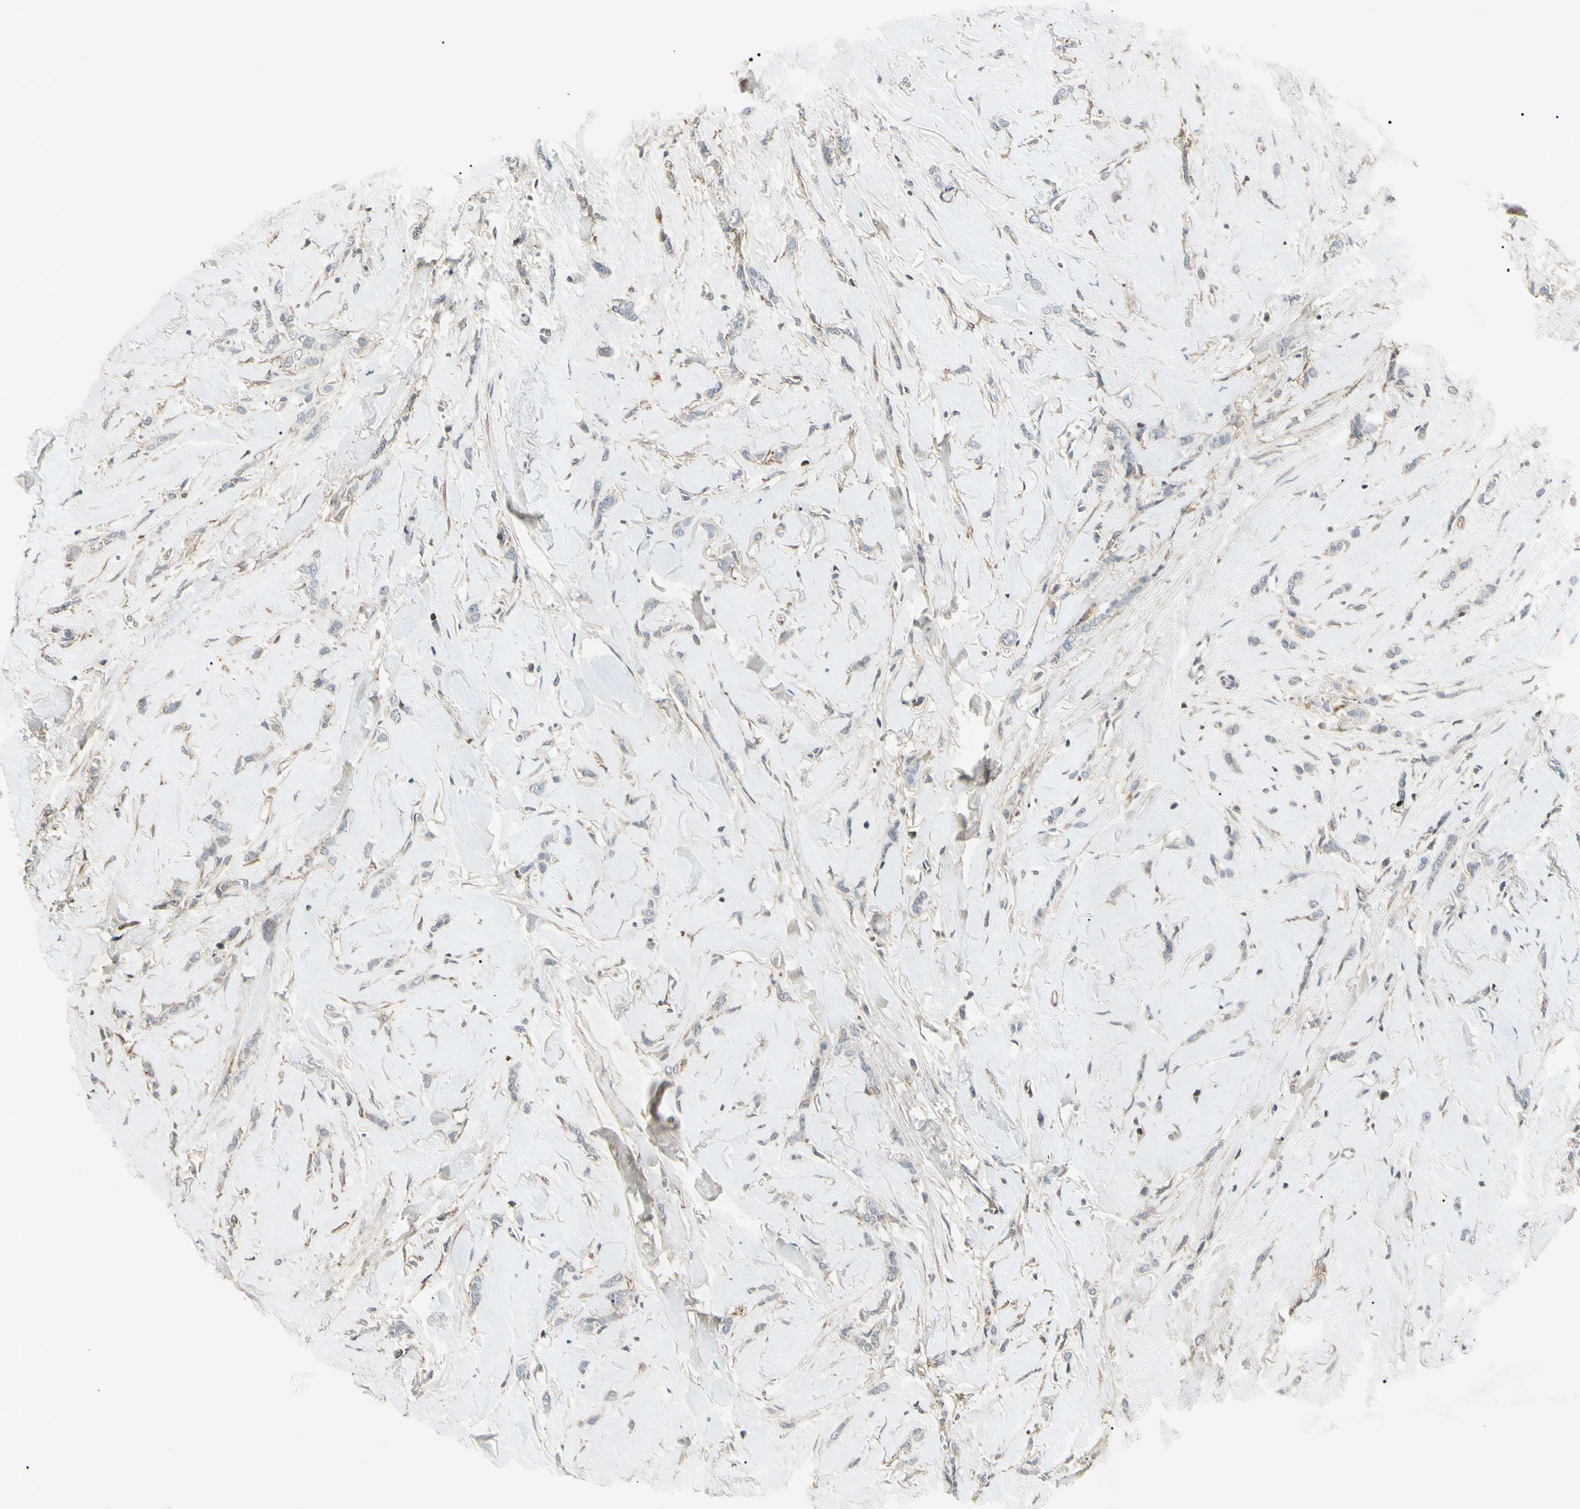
{"staining": {"intensity": "negative", "quantity": "none", "location": "none"}, "tissue": "breast cancer", "cell_type": "Tumor cells", "image_type": "cancer", "snomed": [{"axis": "morphology", "description": "Lobular carcinoma"}, {"axis": "topography", "description": "Skin"}, {"axis": "topography", "description": "Breast"}], "caption": "Tumor cells are negative for protein expression in human breast lobular carcinoma.", "gene": "AEBP1", "patient": {"sex": "female", "age": 46}}